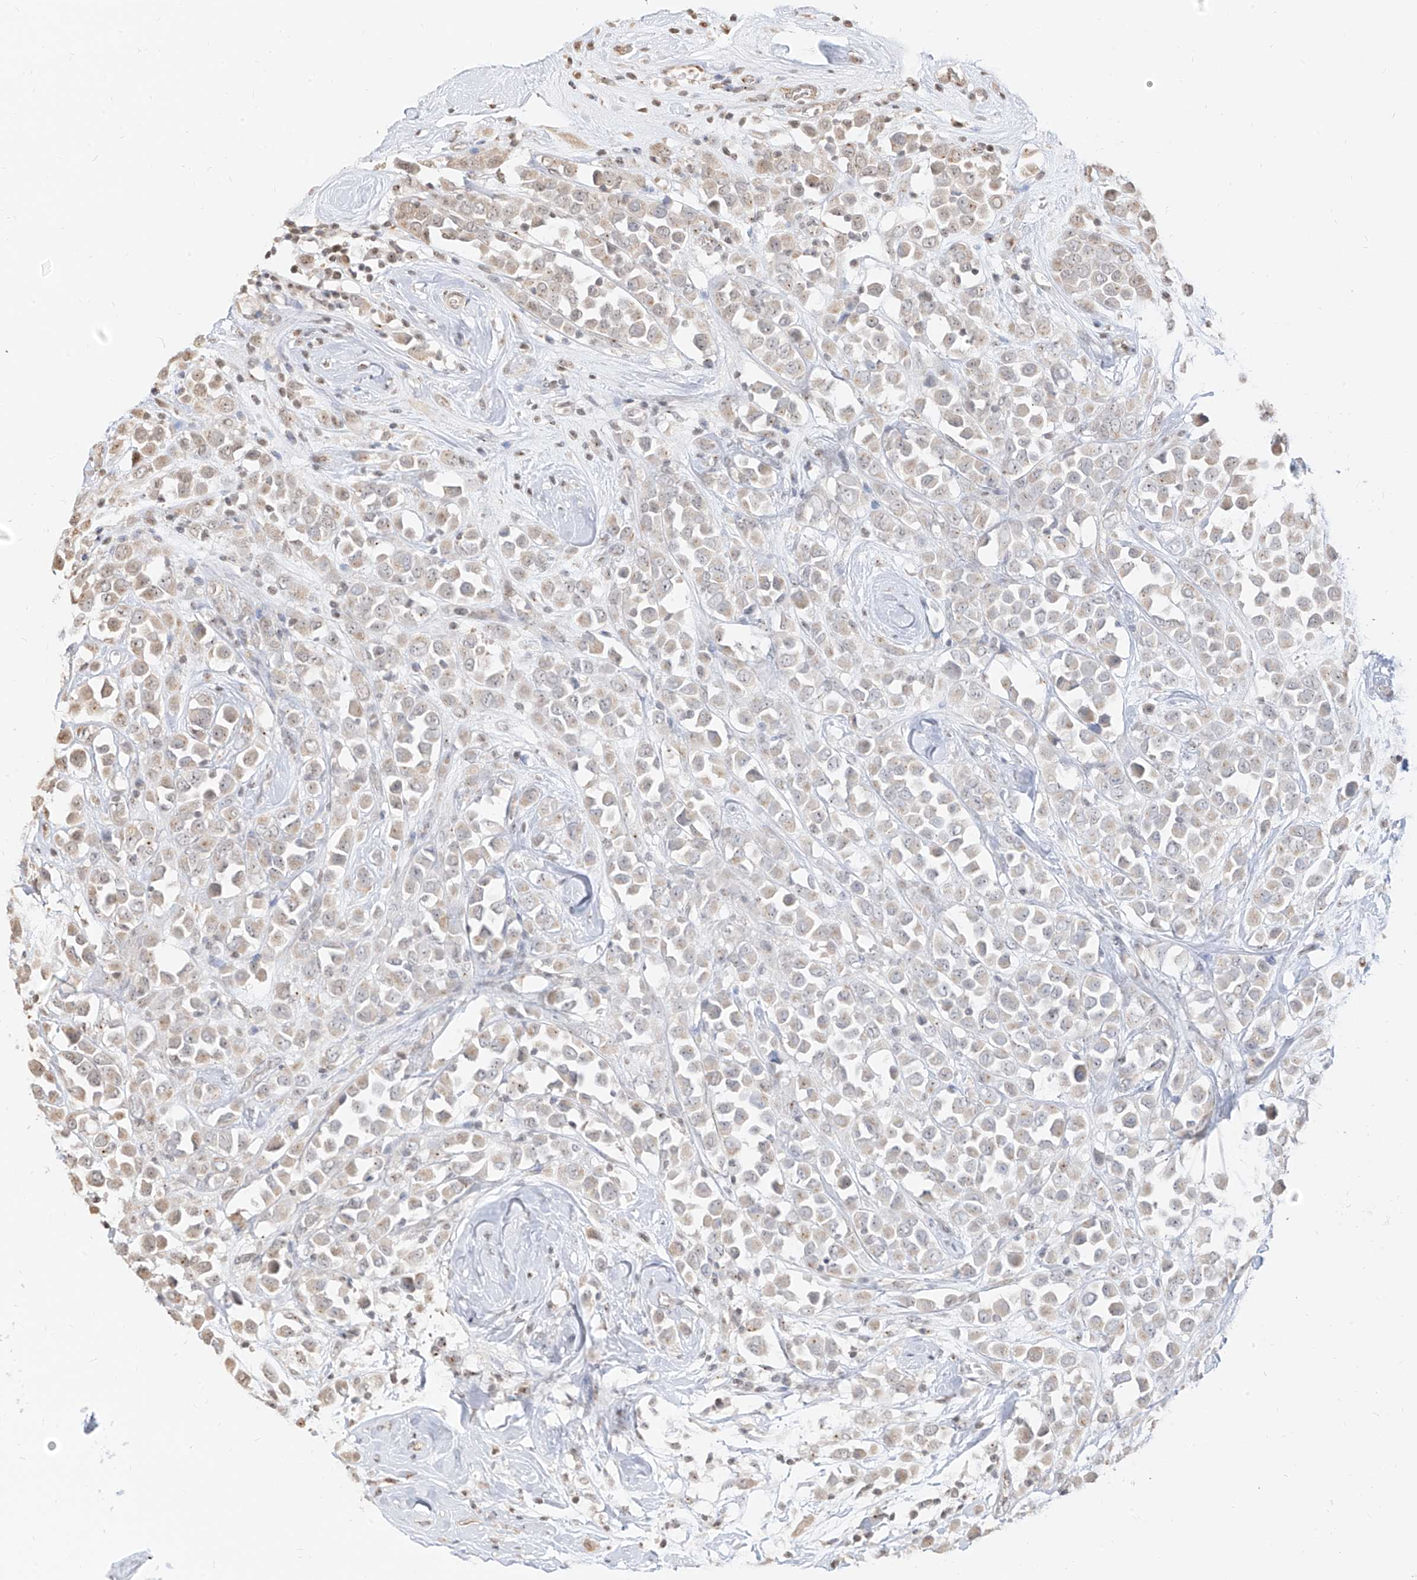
{"staining": {"intensity": "weak", "quantity": "<25%", "location": "cytoplasmic/membranous"}, "tissue": "breast cancer", "cell_type": "Tumor cells", "image_type": "cancer", "snomed": [{"axis": "morphology", "description": "Duct carcinoma"}, {"axis": "topography", "description": "Breast"}], "caption": "A high-resolution image shows IHC staining of breast cancer (infiltrating ductal carcinoma), which demonstrates no significant staining in tumor cells. Brightfield microscopy of immunohistochemistry (IHC) stained with DAB (brown) and hematoxylin (blue), captured at high magnification.", "gene": "VMP1", "patient": {"sex": "female", "age": 61}}